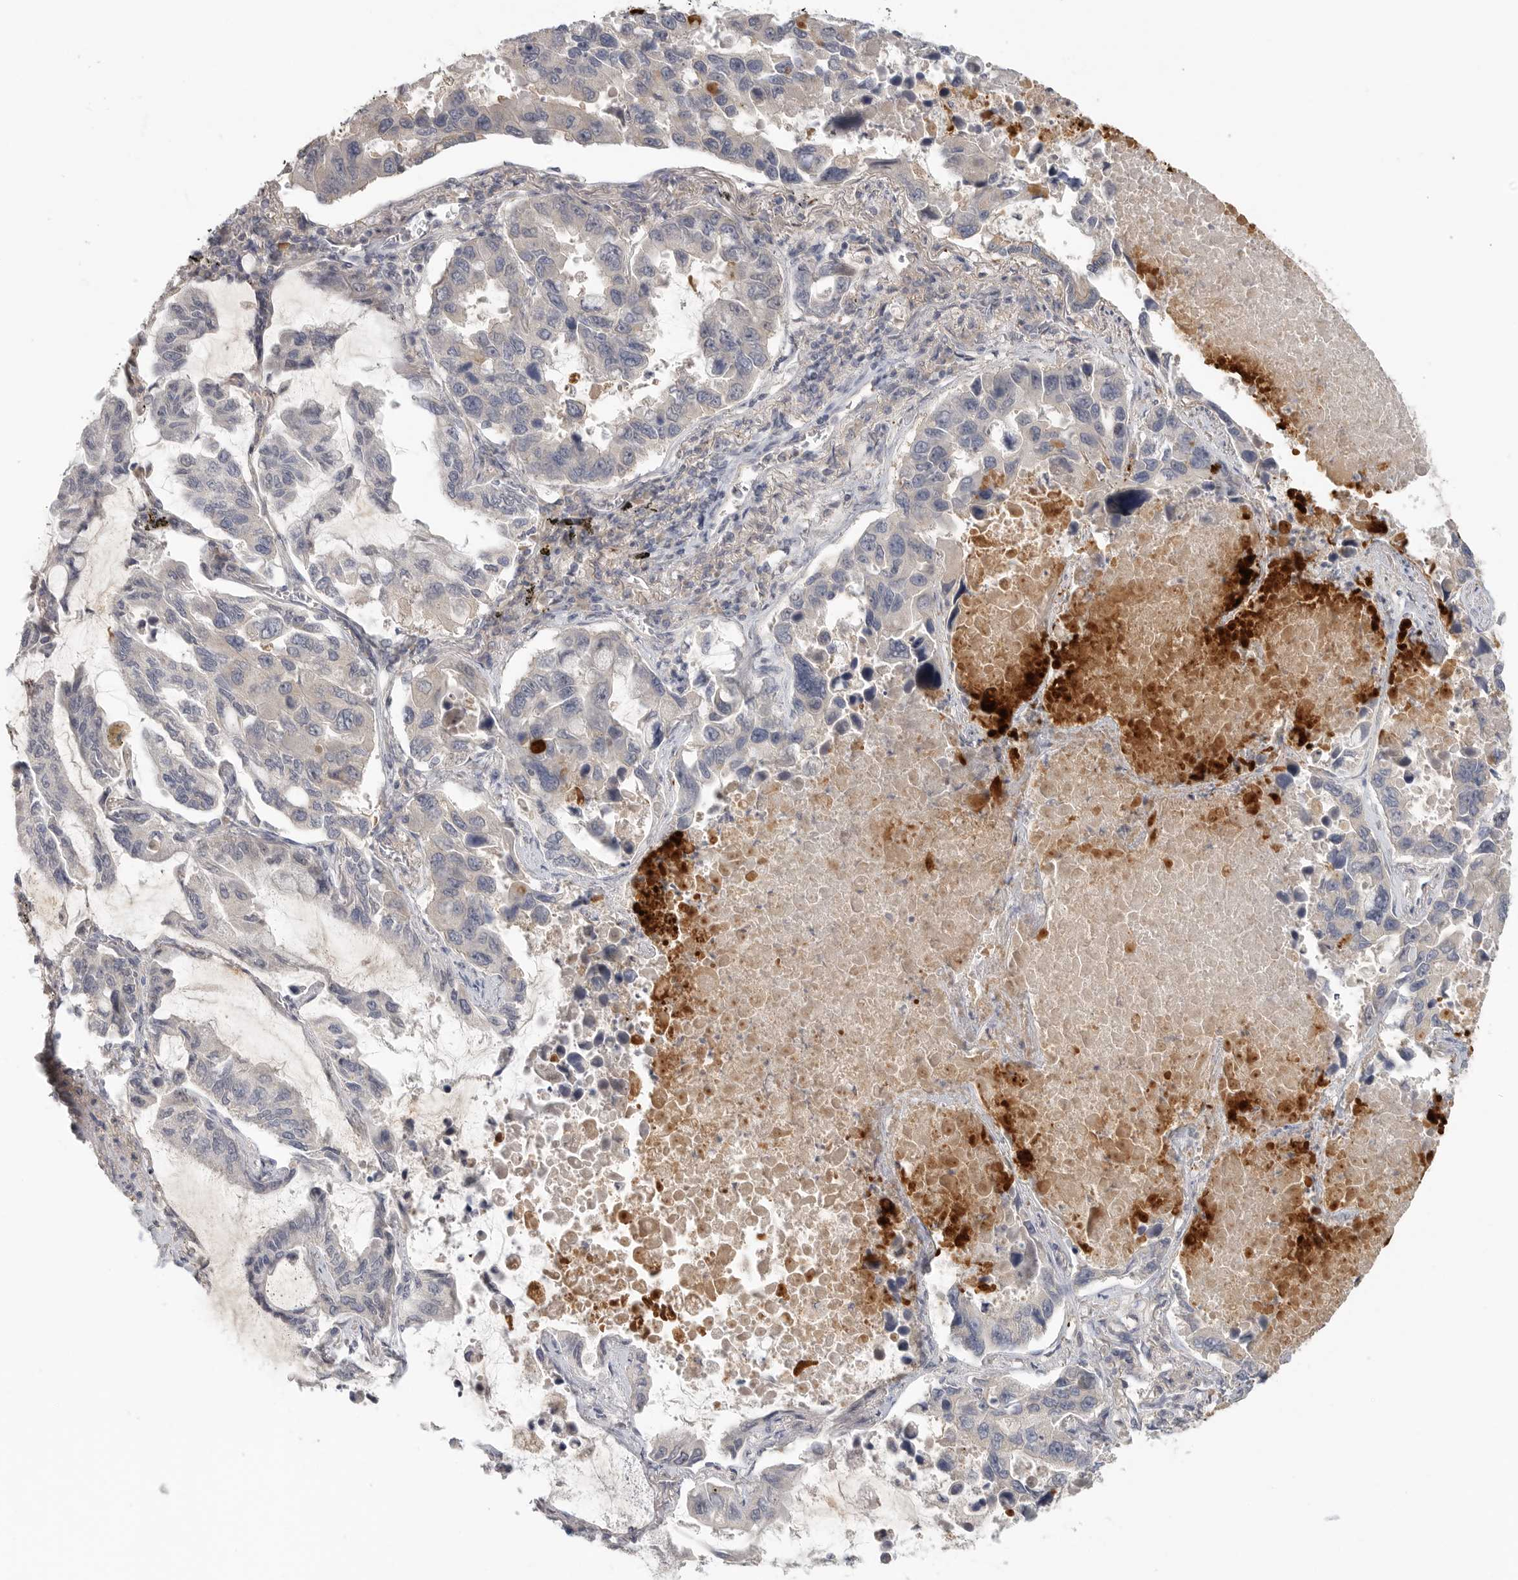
{"staining": {"intensity": "negative", "quantity": "none", "location": "none"}, "tissue": "lung cancer", "cell_type": "Tumor cells", "image_type": "cancer", "snomed": [{"axis": "morphology", "description": "Adenocarcinoma, NOS"}, {"axis": "topography", "description": "Lung"}], "caption": "IHC photomicrograph of human lung cancer stained for a protein (brown), which exhibits no staining in tumor cells. (Brightfield microscopy of DAB (3,3'-diaminobenzidine) IHC at high magnification).", "gene": "HDAC6", "patient": {"sex": "male", "age": 64}}